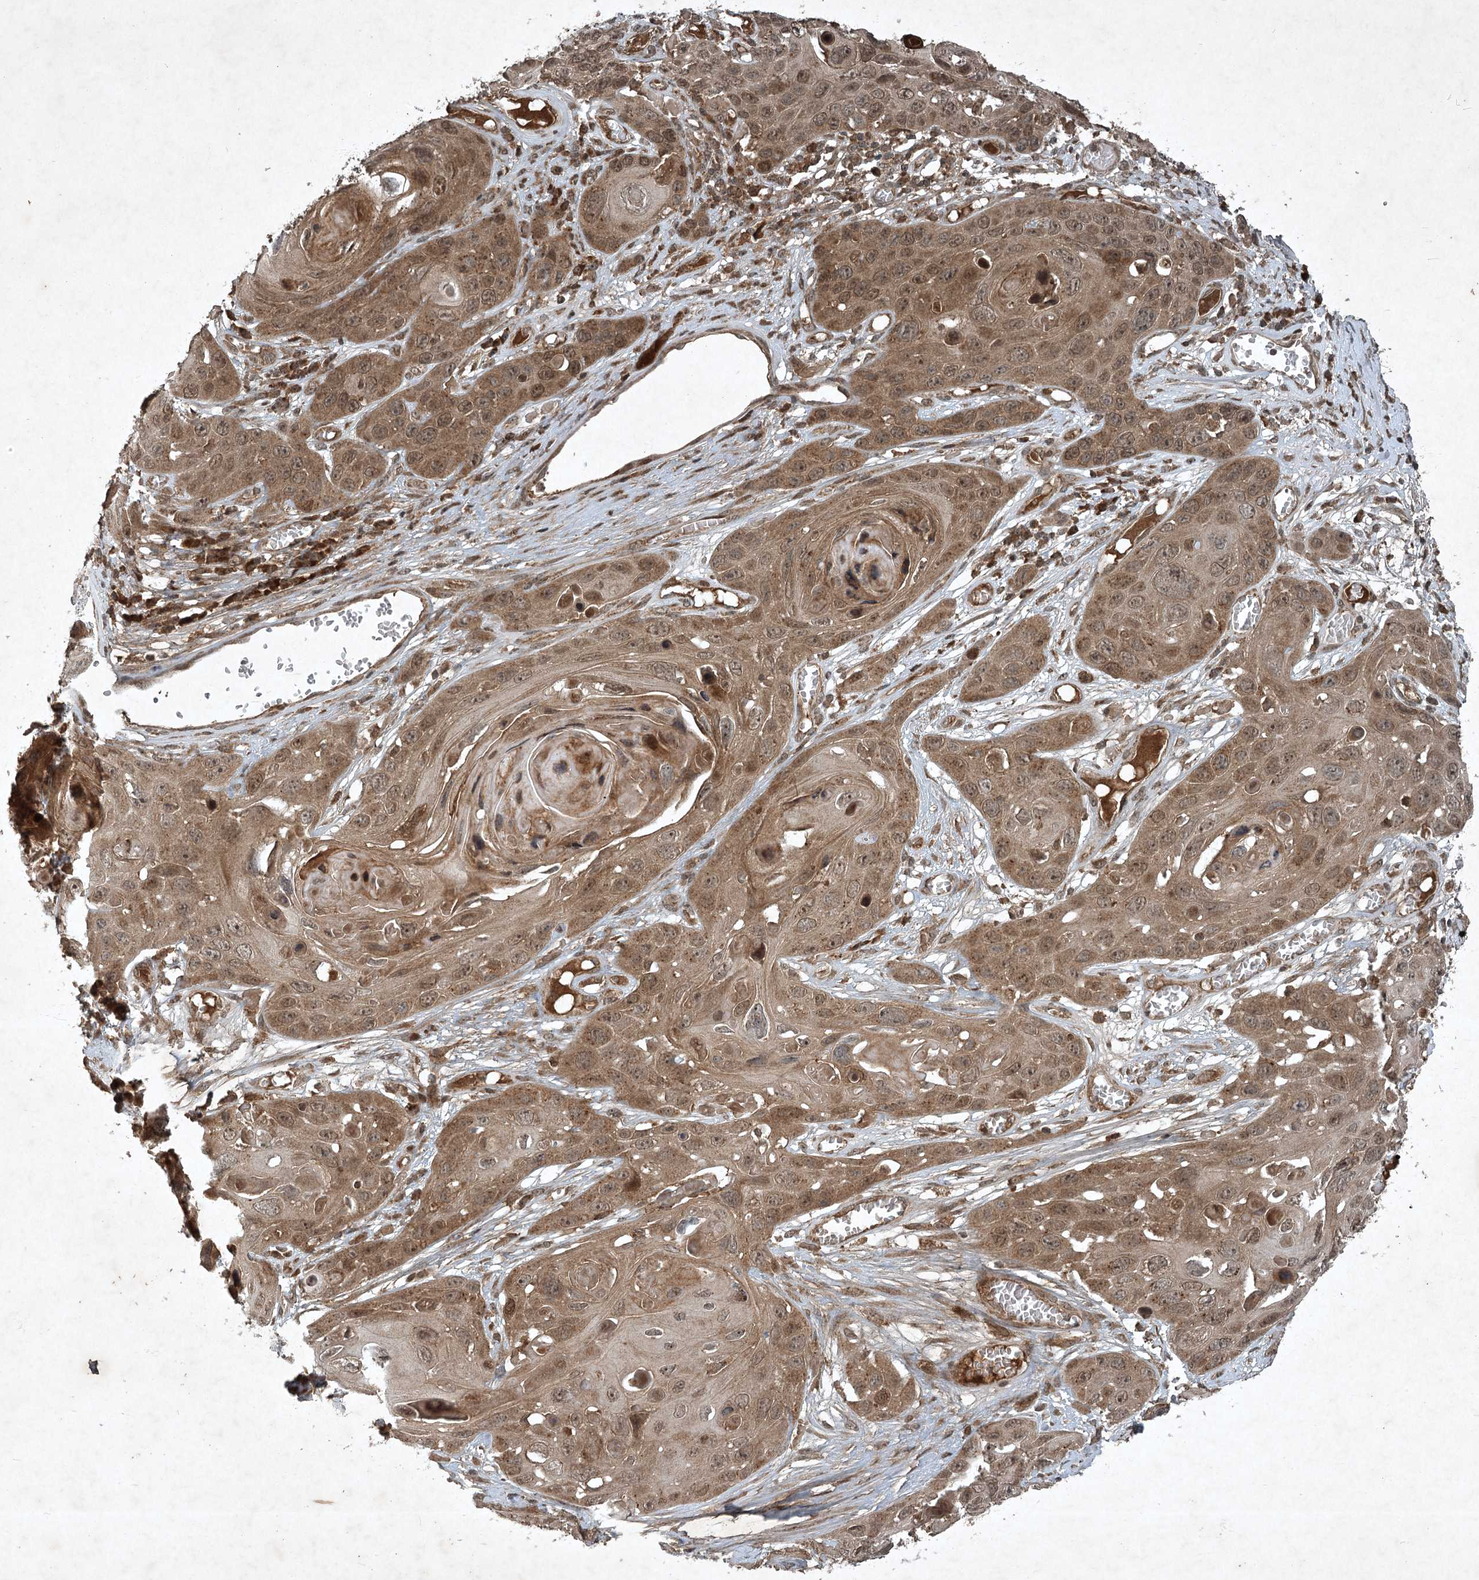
{"staining": {"intensity": "moderate", "quantity": ">75%", "location": "cytoplasmic/membranous,nuclear"}, "tissue": "skin cancer", "cell_type": "Tumor cells", "image_type": "cancer", "snomed": [{"axis": "morphology", "description": "Squamous cell carcinoma, NOS"}, {"axis": "topography", "description": "Skin"}], "caption": "IHC histopathology image of human skin squamous cell carcinoma stained for a protein (brown), which reveals medium levels of moderate cytoplasmic/membranous and nuclear expression in about >75% of tumor cells.", "gene": "UNC93A", "patient": {"sex": "male", "age": 55}}